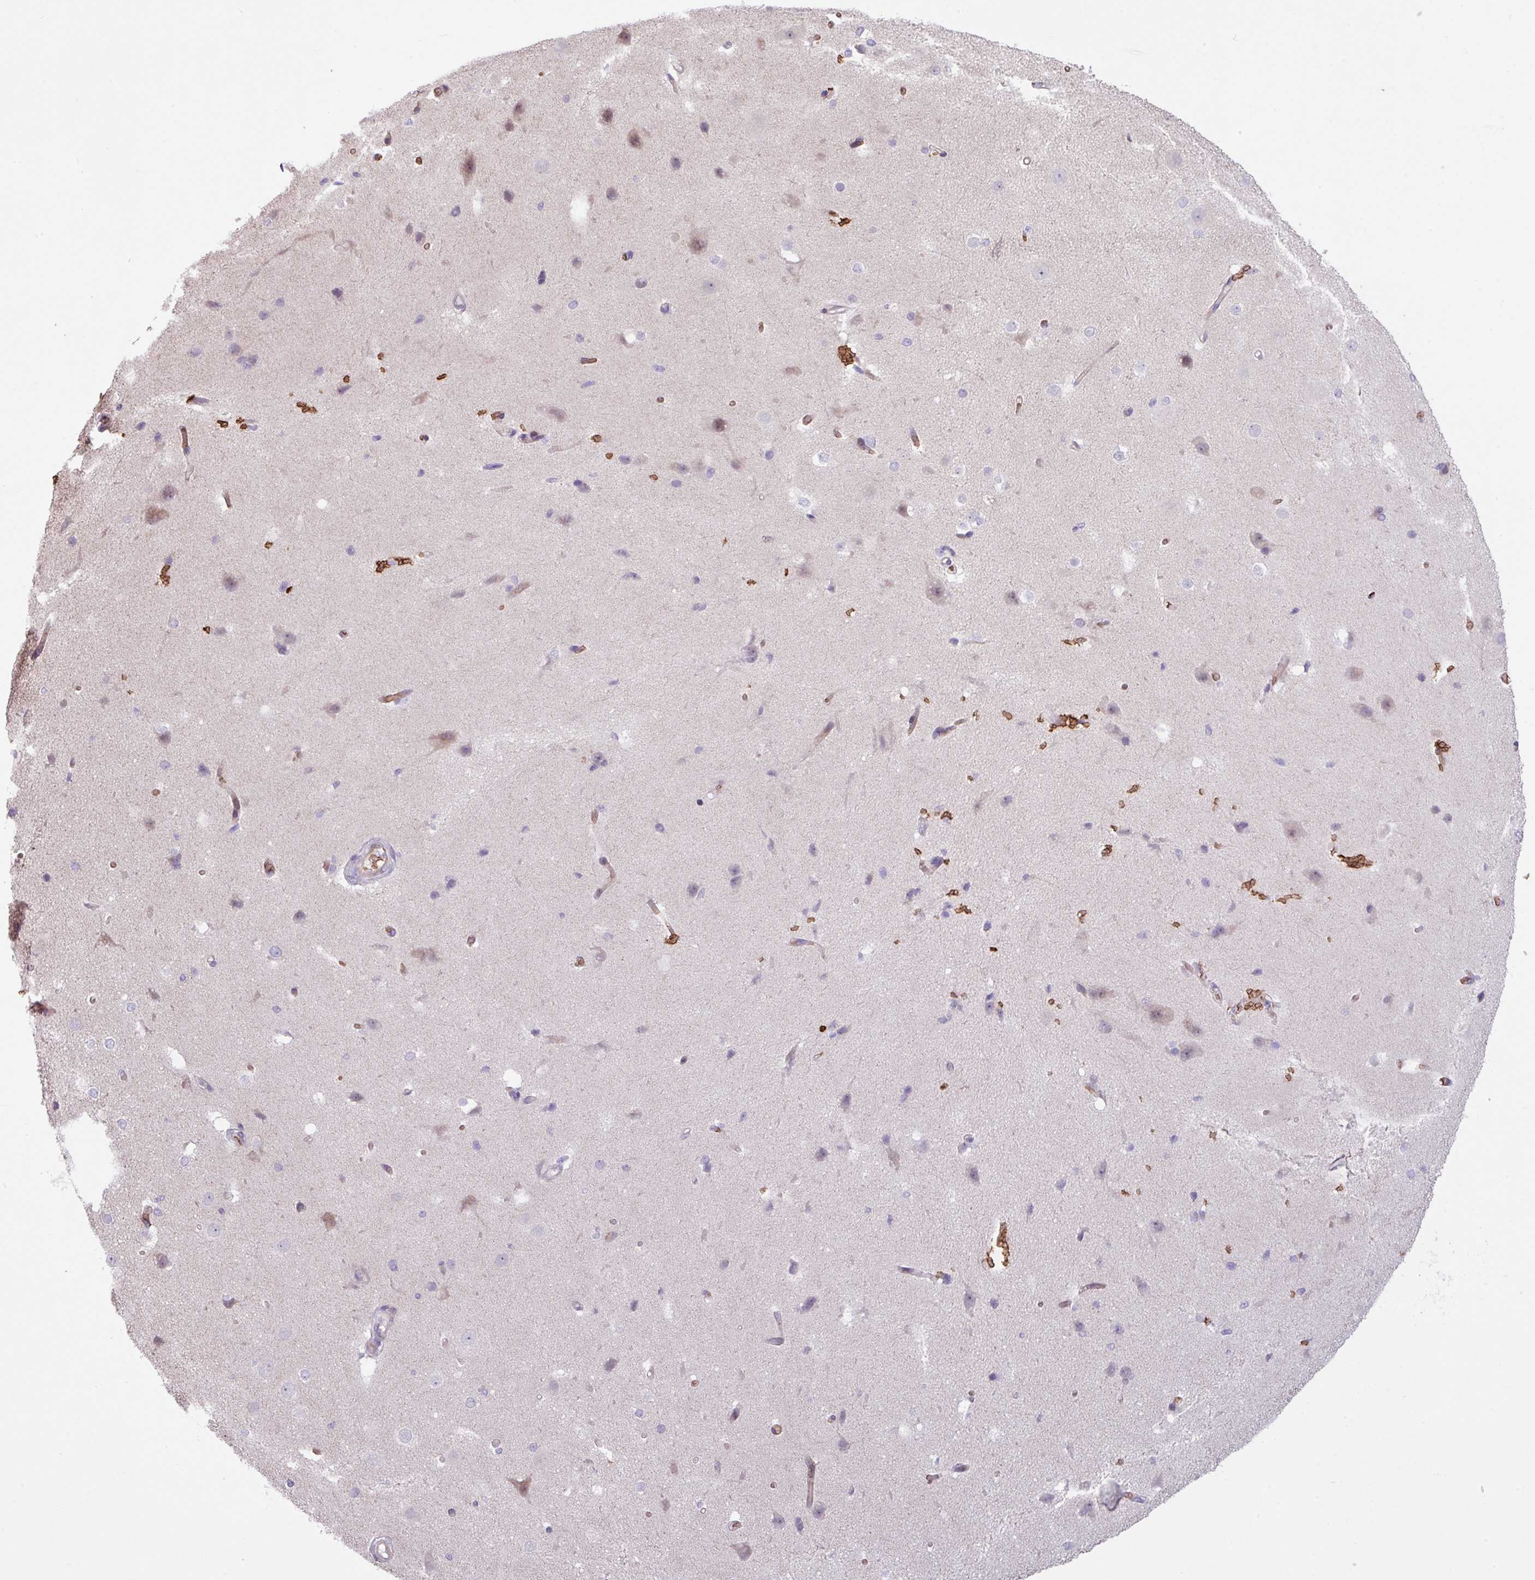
{"staining": {"intensity": "negative", "quantity": "none", "location": "none"}, "tissue": "cerebral cortex", "cell_type": "Endothelial cells", "image_type": "normal", "snomed": [{"axis": "morphology", "description": "Normal tissue, NOS"}, {"axis": "morphology", "description": "Inflammation, NOS"}, {"axis": "topography", "description": "Cerebral cortex"}], "caption": "This is a histopathology image of immunohistochemistry (IHC) staining of benign cerebral cortex, which shows no positivity in endothelial cells. (DAB (3,3'-diaminobenzidine) immunohistochemistry (IHC) with hematoxylin counter stain).", "gene": "RAD21L1", "patient": {"sex": "male", "age": 6}}